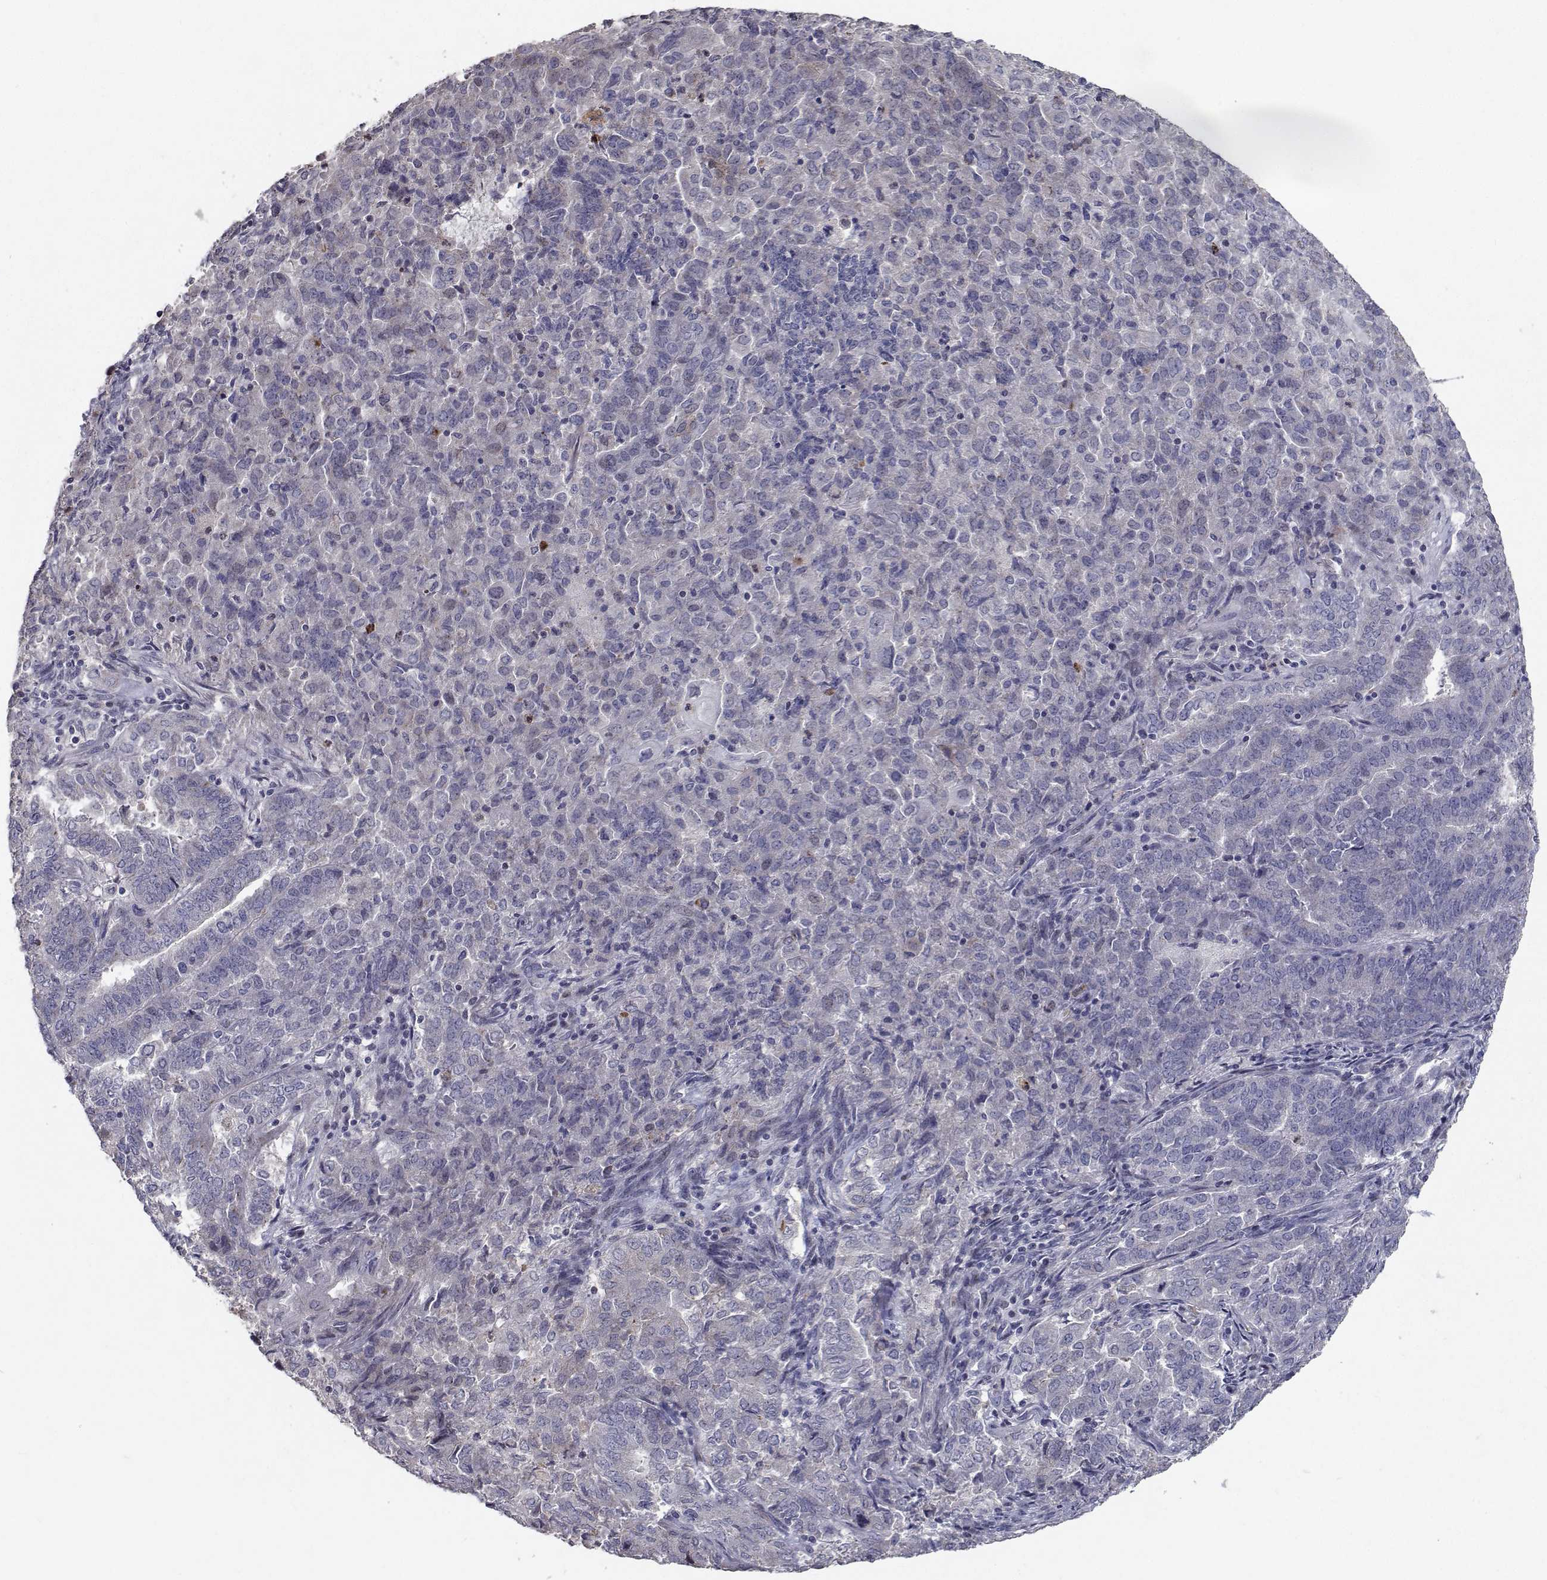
{"staining": {"intensity": "negative", "quantity": "none", "location": "none"}, "tissue": "endometrial cancer", "cell_type": "Tumor cells", "image_type": "cancer", "snomed": [{"axis": "morphology", "description": "Adenocarcinoma, NOS"}, {"axis": "topography", "description": "Endometrium"}], "caption": "Human endometrial cancer (adenocarcinoma) stained for a protein using immunohistochemistry exhibits no expression in tumor cells.", "gene": "RBPJL", "patient": {"sex": "female", "age": 72}}